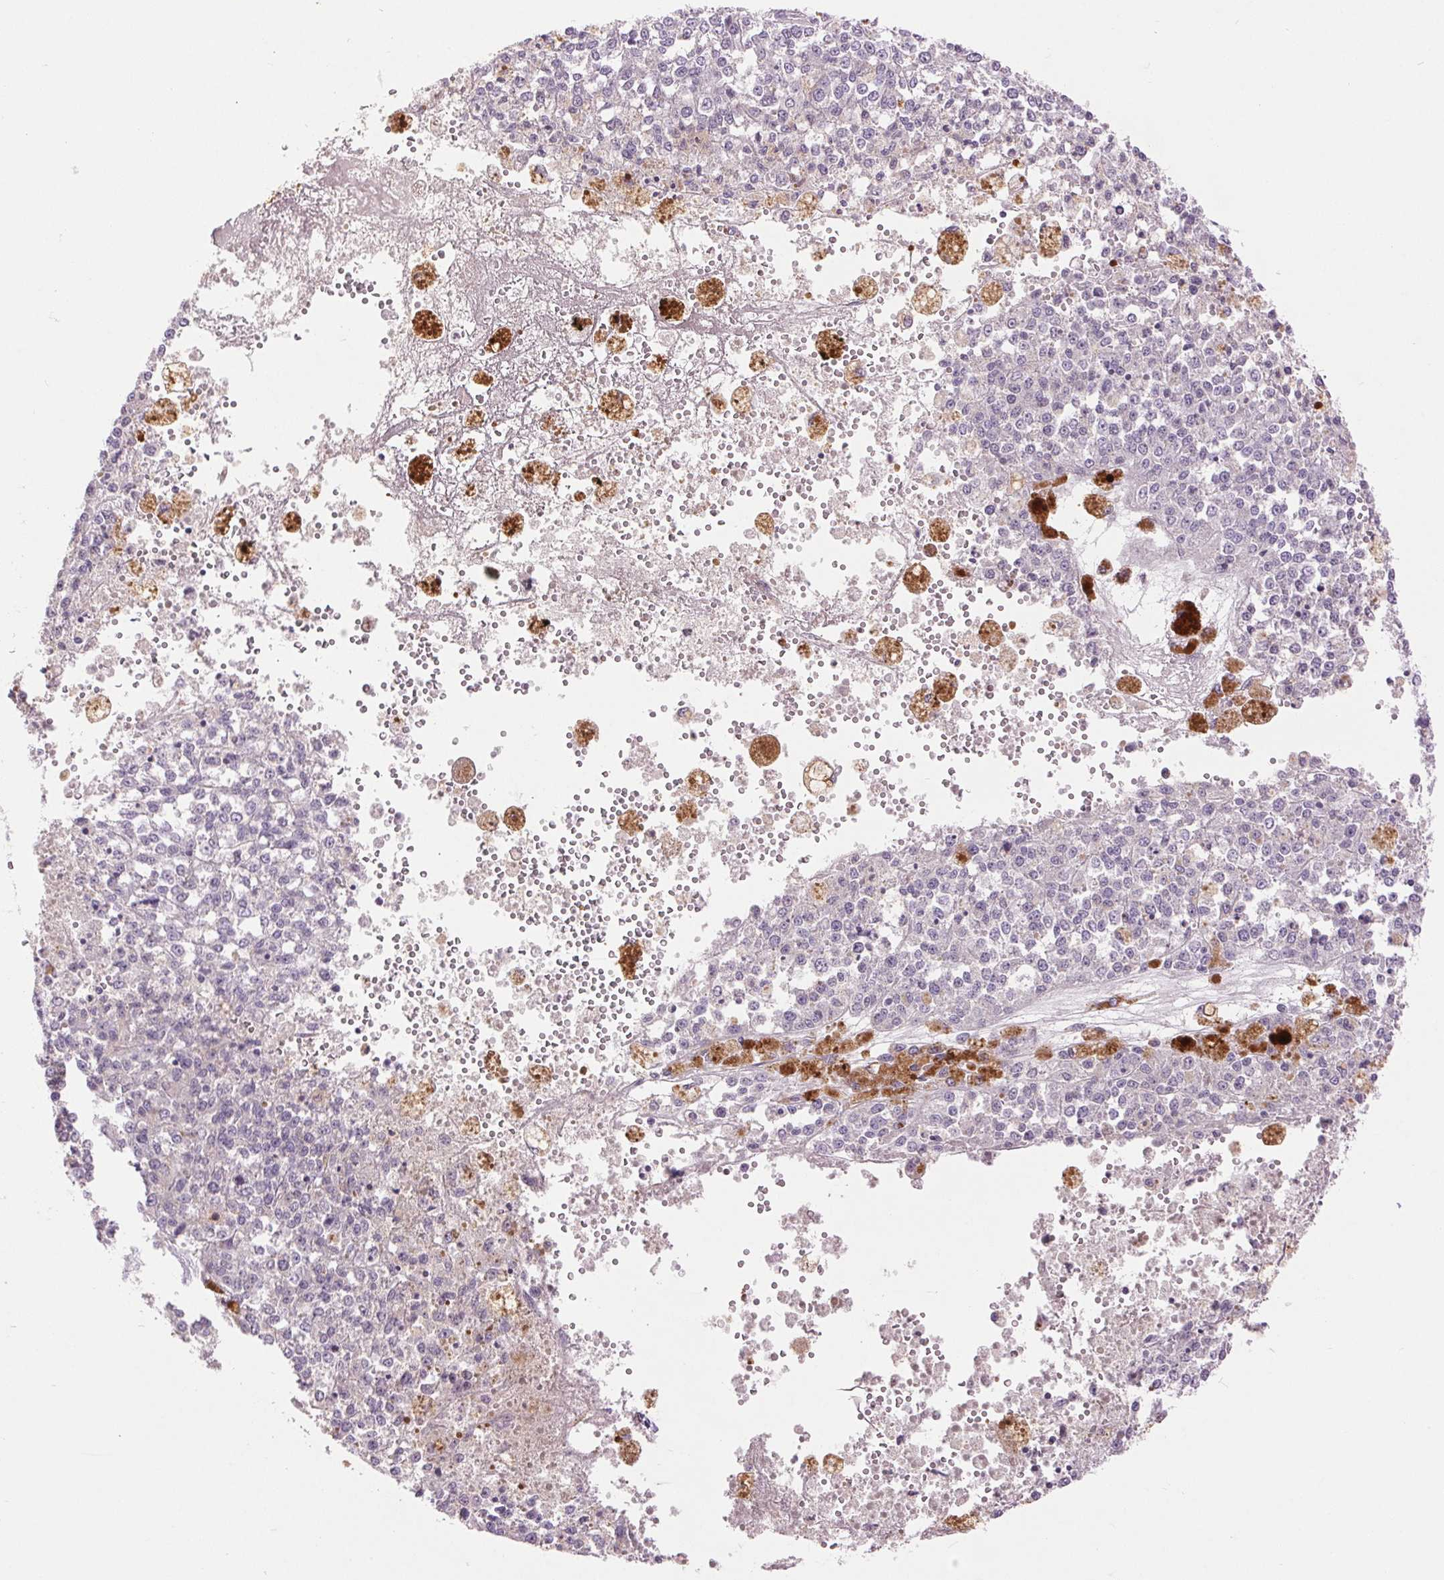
{"staining": {"intensity": "negative", "quantity": "none", "location": "none"}, "tissue": "melanoma", "cell_type": "Tumor cells", "image_type": "cancer", "snomed": [{"axis": "morphology", "description": "Malignant melanoma, Metastatic site"}, {"axis": "topography", "description": "Lymph node"}], "caption": "IHC of human melanoma displays no positivity in tumor cells. The staining was performed using DAB (3,3'-diaminobenzidine) to visualize the protein expression in brown, while the nuclei were stained in blue with hematoxylin (Magnification: 20x).", "gene": "FXYD4", "patient": {"sex": "female", "age": 64}}